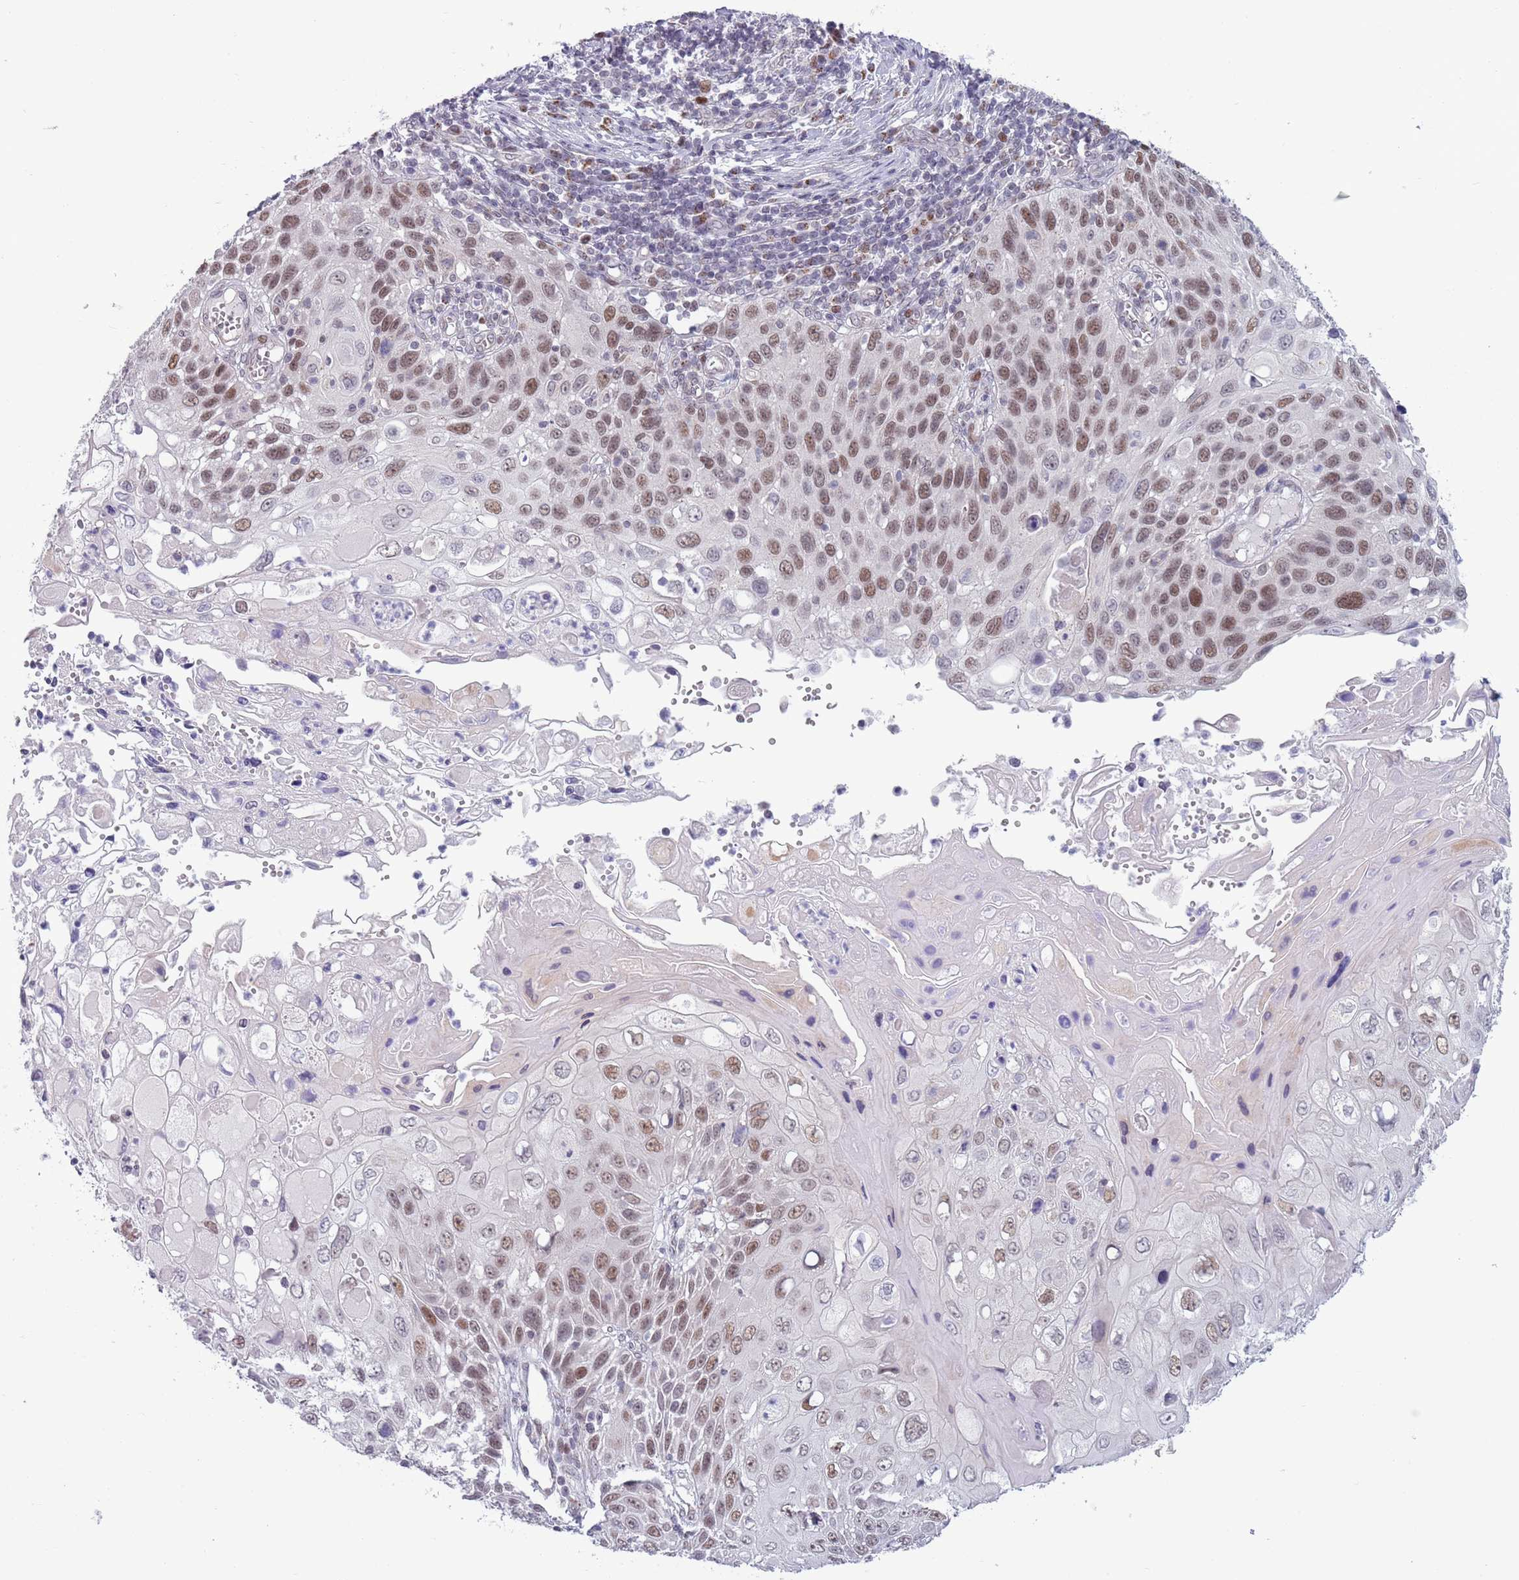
{"staining": {"intensity": "weak", "quantity": ">75%", "location": "nuclear"}, "tissue": "cervical cancer", "cell_type": "Tumor cells", "image_type": "cancer", "snomed": [{"axis": "morphology", "description": "Squamous cell carcinoma, NOS"}, {"axis": "topography", "description": "Cervix"}], "caption": "Squamous cell carcinoma (cervical) was stained to show a protein in brown. There is low levels of weak nuclear staining in approximately >75% of tumor cells.", "gene": "ZKSCAN2", "patient": {"sex": "female", "age": 70}}